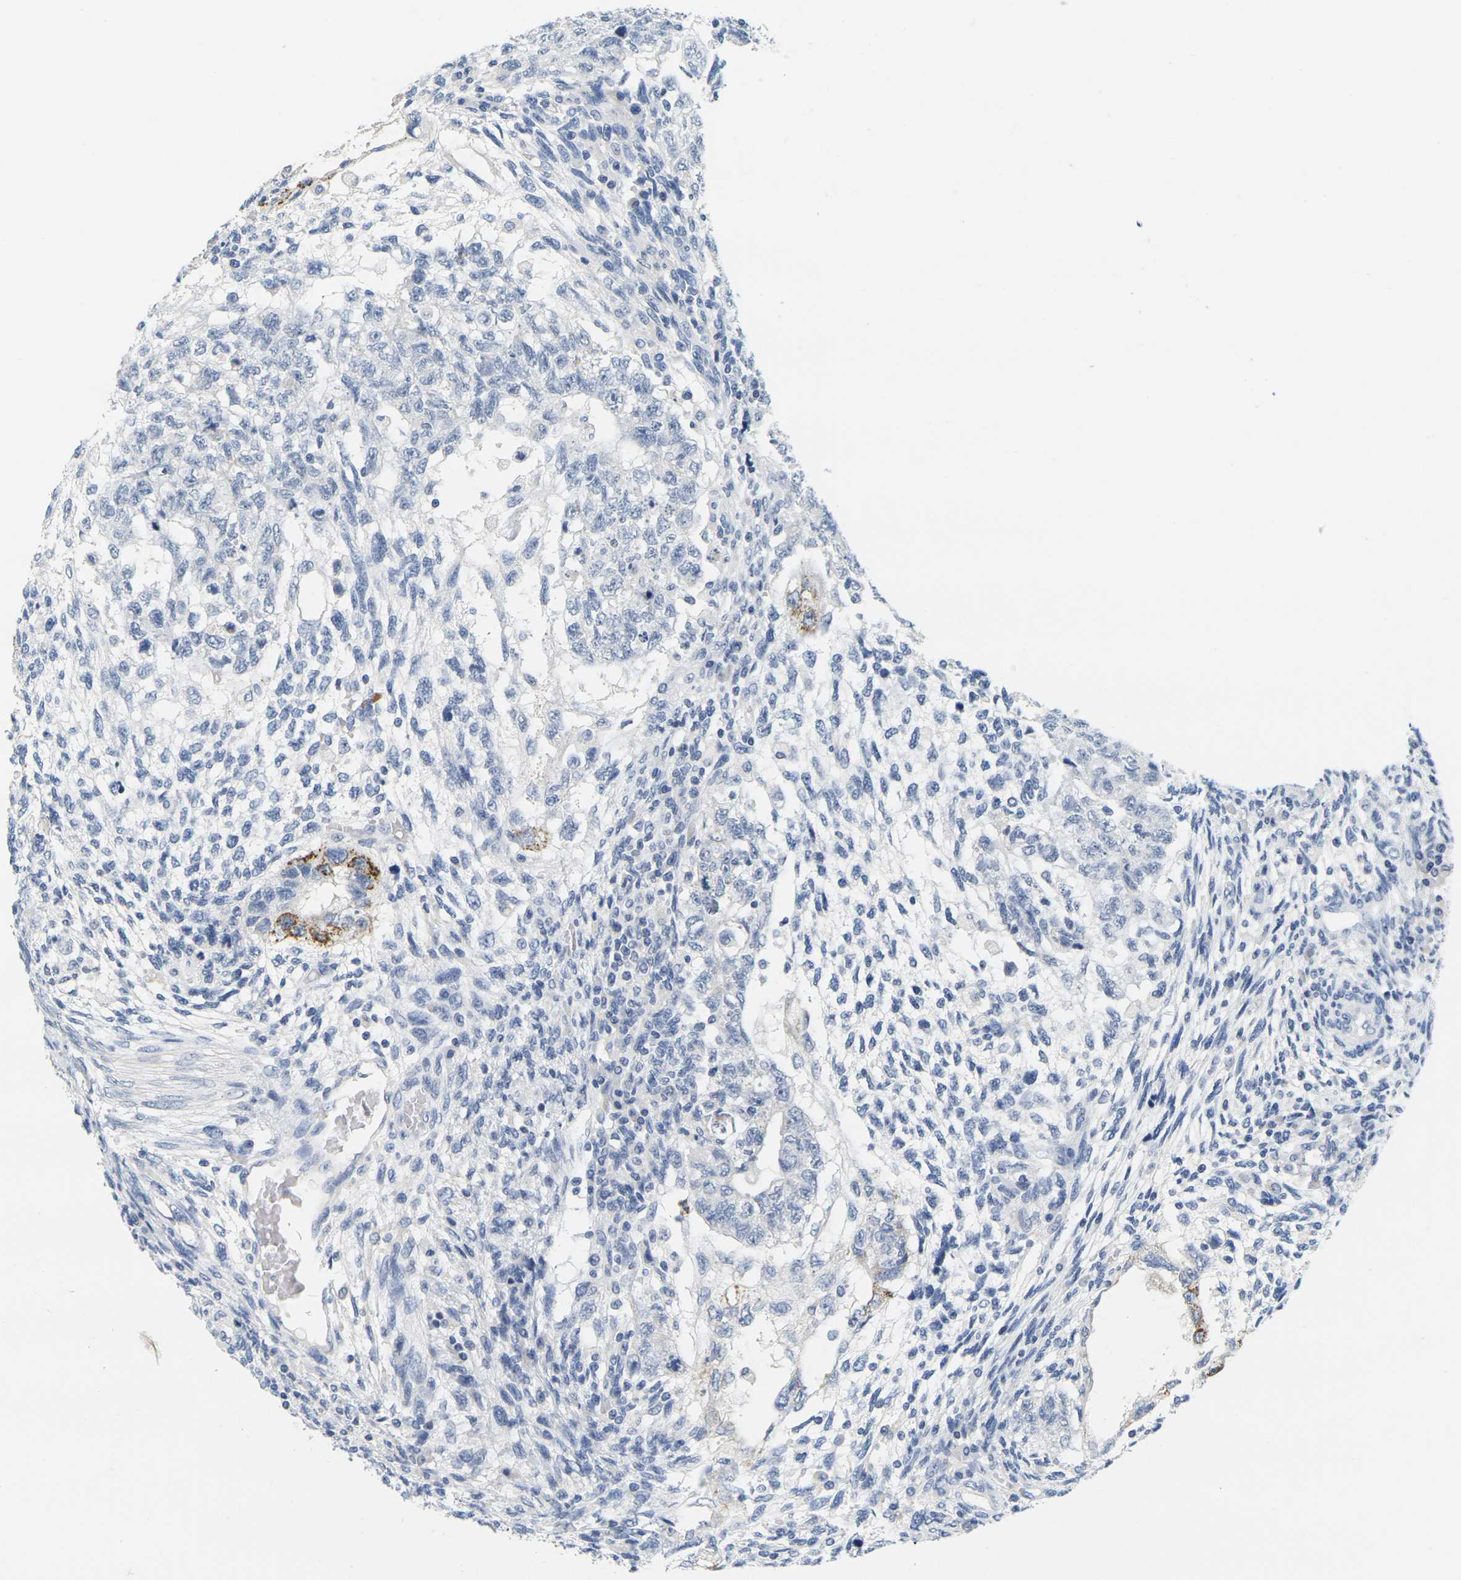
{"staining": {"intensity": "moderate", "quantity": "<25%", "location": "cytoplasmic/membranous"}, "tissue": "testis cancer", "cell_type": "Tumor cells", "image_type": "cancer", "snomed": [{"axis": "morphology", "description": "Normal tissue, NOS"}, {"axis": "morphology", "description": "Carcinoma, Embryonal, NOS"}, {"axis": "topography", "description": "Testis"}], "caption": "Testis embryonal carcinoma stained with immunohistochemistry (IHC) exhibits moderate cytoplasmic/membranous staining in about <25% of tumor cells. (DAB IHC, brown staining for protein, blue staining for nuclei).", "gene": "KLK5", "patient": {"sex": "male", "age": 36}}